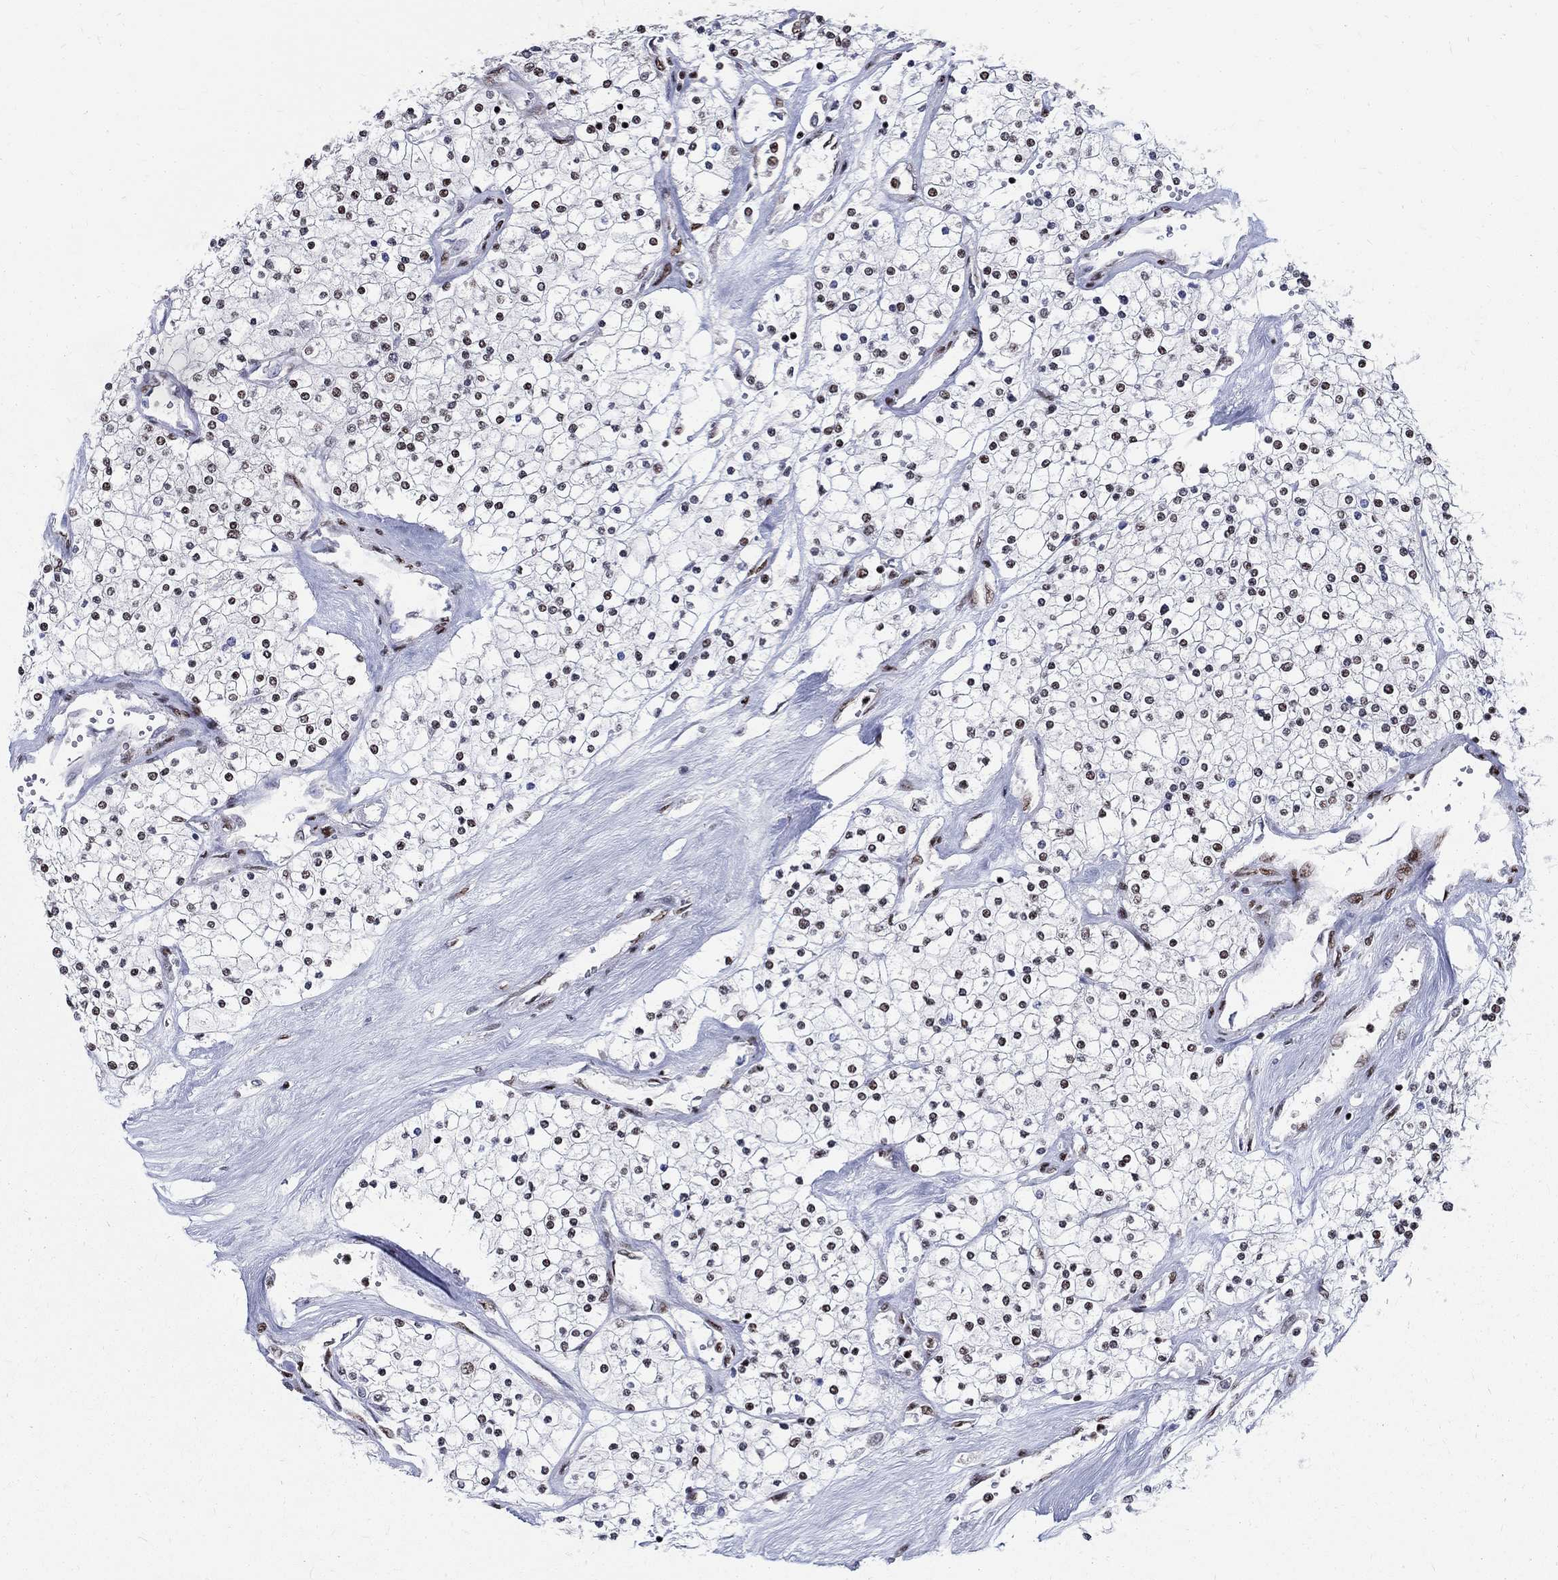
{"staining": {"intensity": "strong", "quantity": "25%-75%", "location": "nuclear"}, "tissue": "renal cancer", "cell_type": "Tumor cells", "image_type": "cancer", "snomed": [{"axis": "morphology", "description": "Adenocarcinoma, NOS"}, {"axis": "topography", "description": "Kidney"}], "caption": "A photomicrograph showing strong nuclear expression in about 25%-75% of tumor cells in adenocarcinoma (renal), as visualized by brown immunohistochemical staining.", "gene": "FBXO16", "patient": {"sex": "male", "age": 80}}